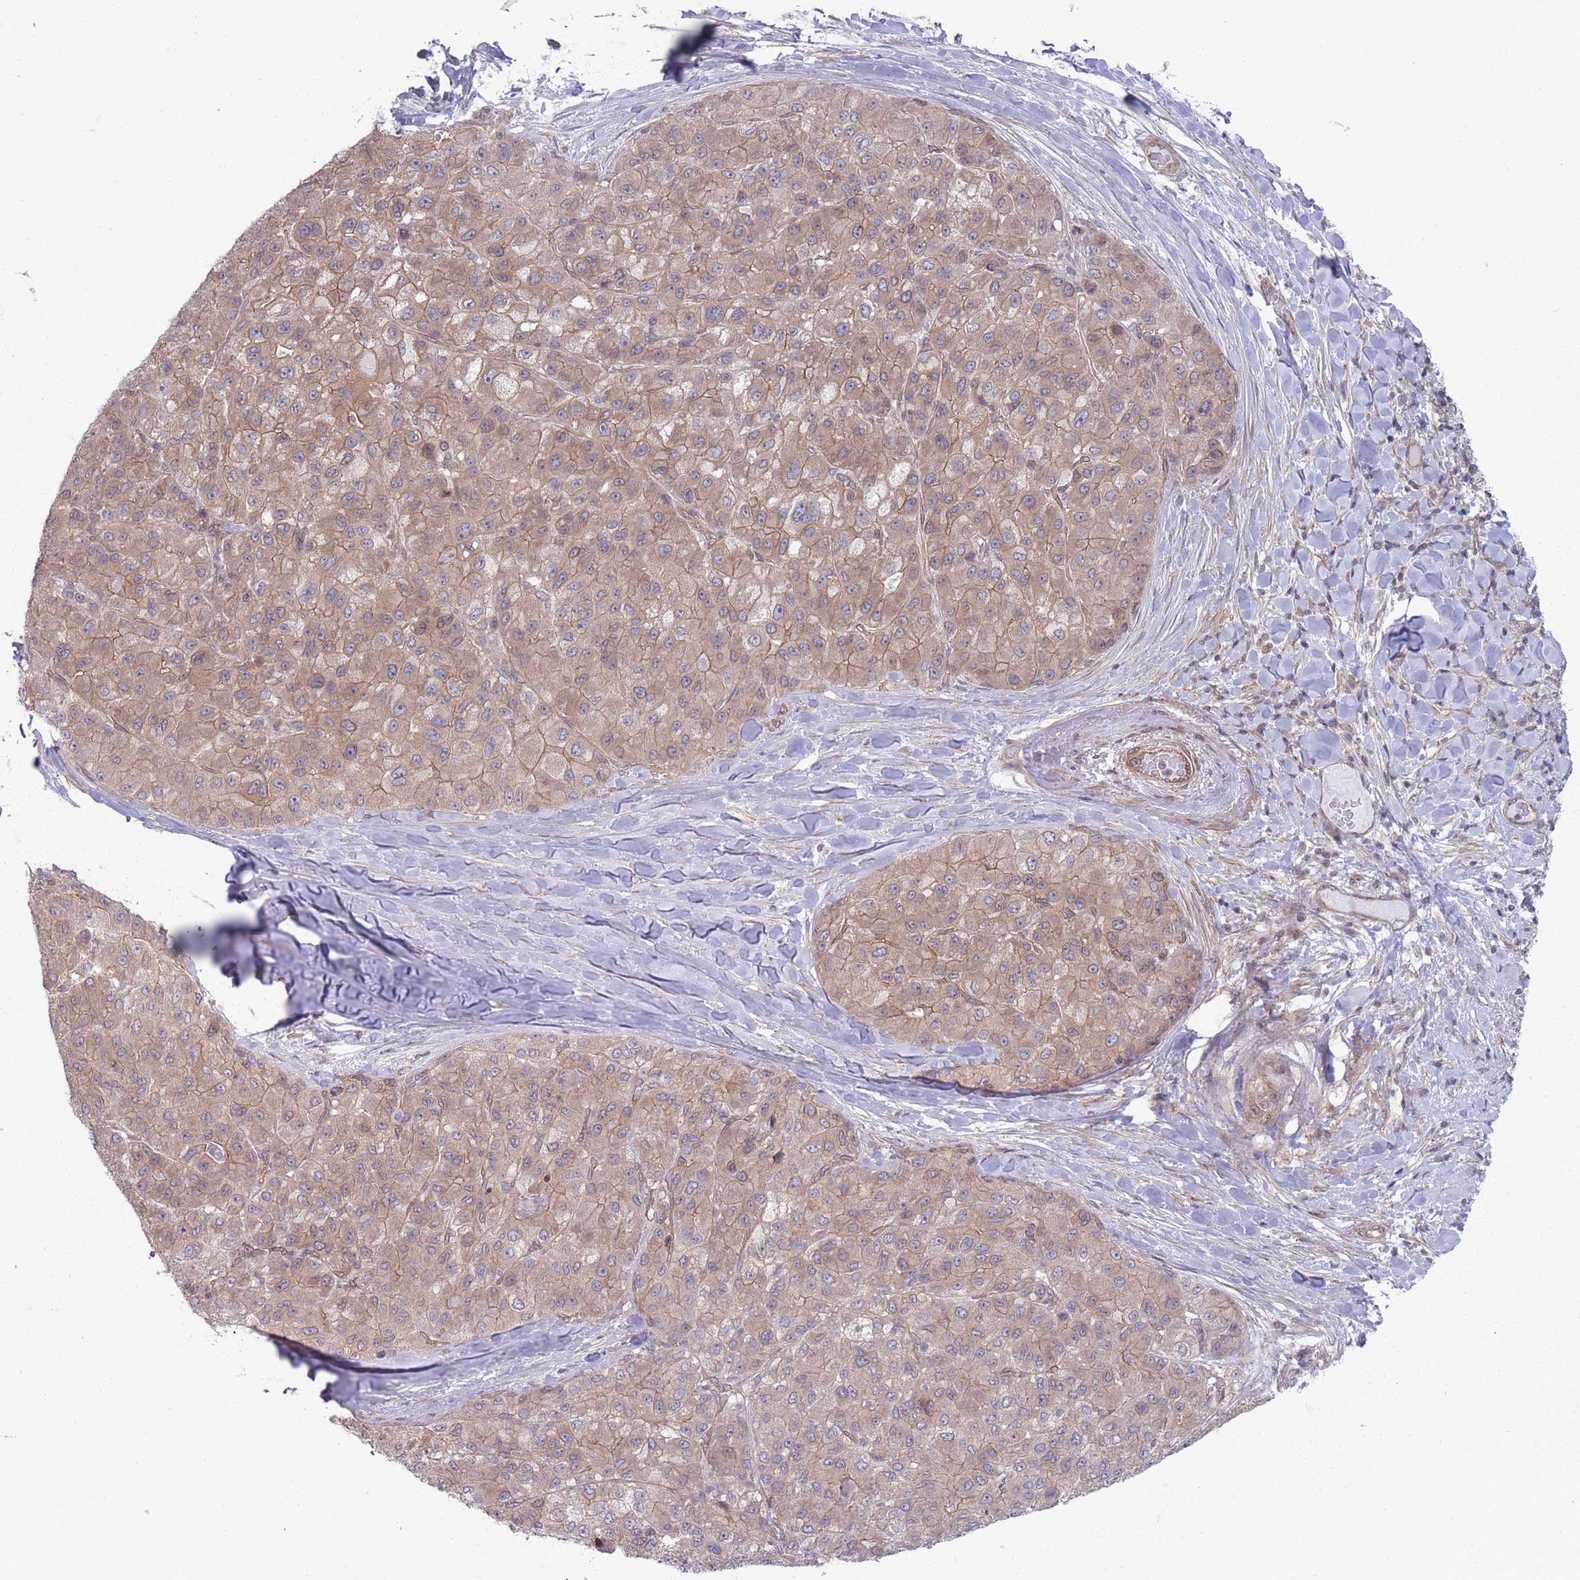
{"staining": {"intensity": "moderate", "quantity": ">75%", "location": "cytoplasmic/membranous"}, "tissue": "liver cancer", "cell_type": "Tumor cells", "image_type": "cancer", "snomed": [{"axis": "morphology", "description": "Carcinoma, Hepatocellular, NOS"}, {"axis": "topography", "description": "Liver"}], "caption": "Immunohistochemical staining of liver cancer (hepatocellular carcinoma) shows medium levels of moderate cytoplasmic/membranous protein positivity in approximately >75% of tumor cells.", "gene": "VRK2", "patient": {"sex": "male", "age": 80}}